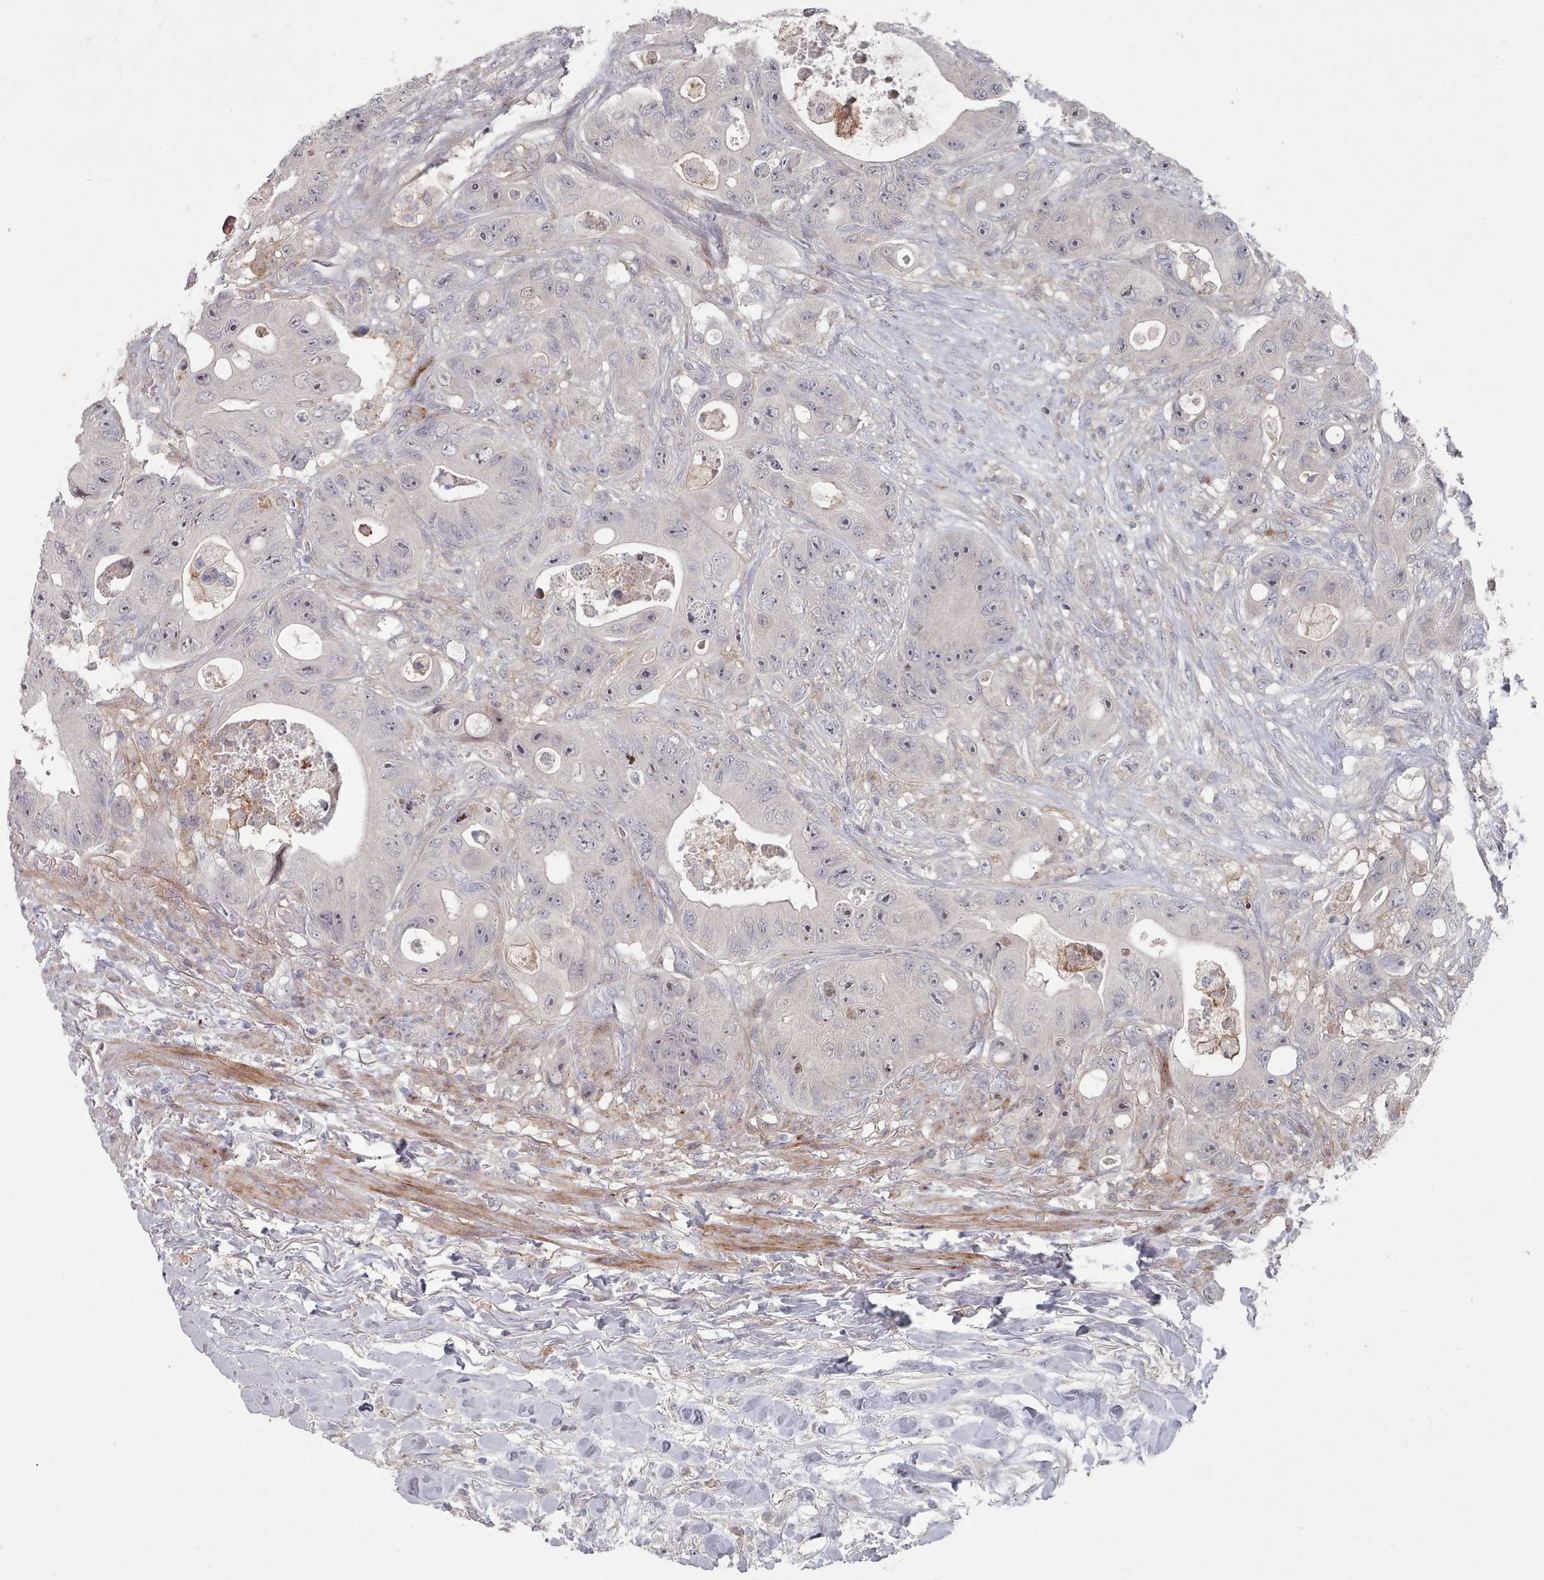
{"staining": {"intensity": "negative", "quantity": "none", "location": "none"}, "tissue": "colorectal cancer", "cell_type": "Tumor cells", "image_type": "cancer", "snomed": [{"axis": "morphology", "description": "Adenocarcinoma, NOS"}, {"axis": "topography", "description": "Colon"}], "caption": "Immunohistochemistry photomicrograph of neoplastic tissue: human adenocarcinoma (colorectal) stained with DAB (3,3'-diaminobenzidine) exhibits no significant protein staining in tumor cells.", "gene": "COL8A2", "patient": {"sex": "female", "age": 46}}